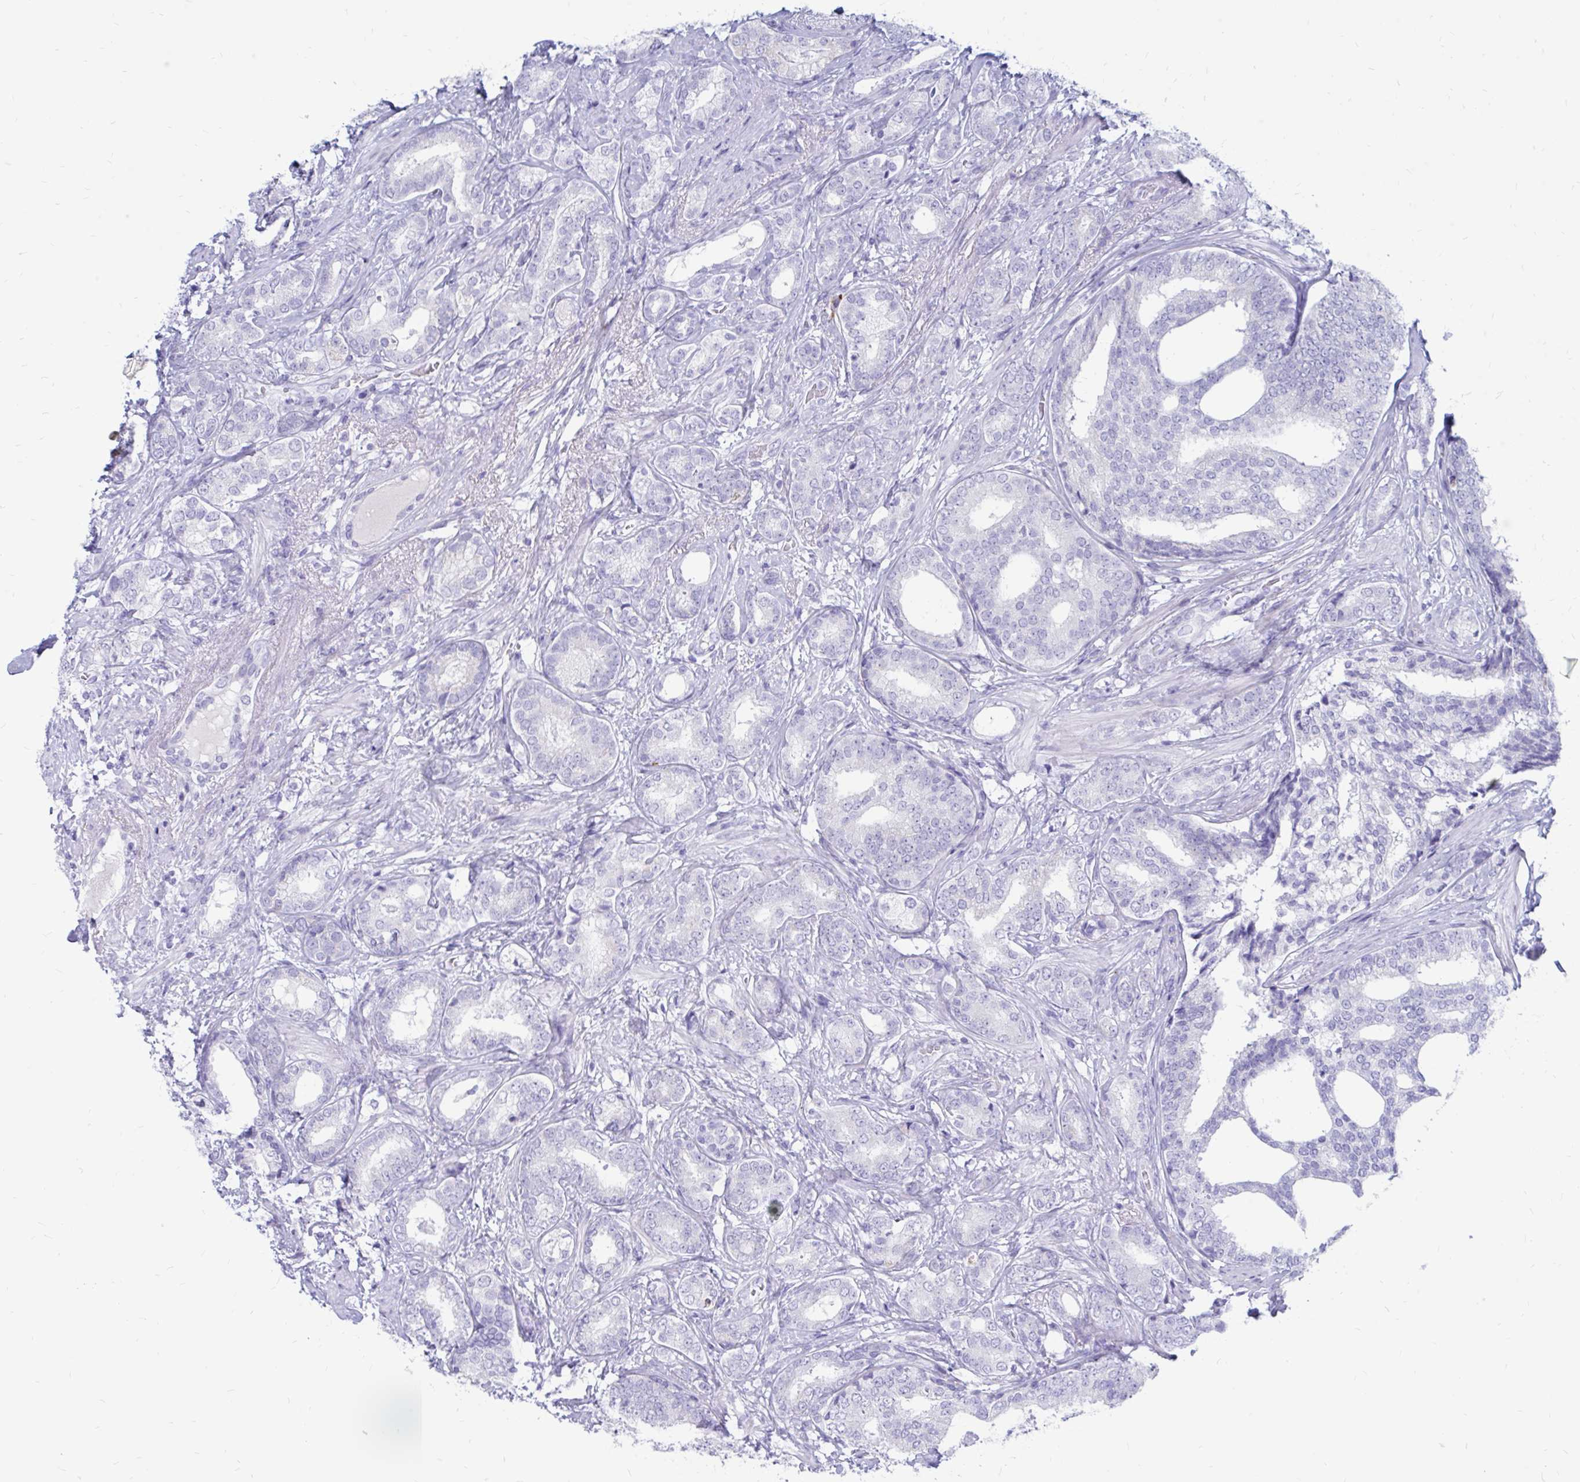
{"staining": {"intensity": "negative", "quantity": "none", "location": "none"}, "tissue": "prostate cancer", "cell_type": "Tumor cells", "image_type": "cancer", "snomed": [{"axis": "morphology", "description": "Adenocarcinoma, High grade"}, {"axis": "topography", "description": "Prostate"}], "caption": "A high-resolution image shows immunohistochemistry staining of prostate cancer (adenocarcinoma (high-grade)), which shows no significant staining in tumor cells.", "gene": "IGSF5", "patient": {"sex": "male", "age": 62}}